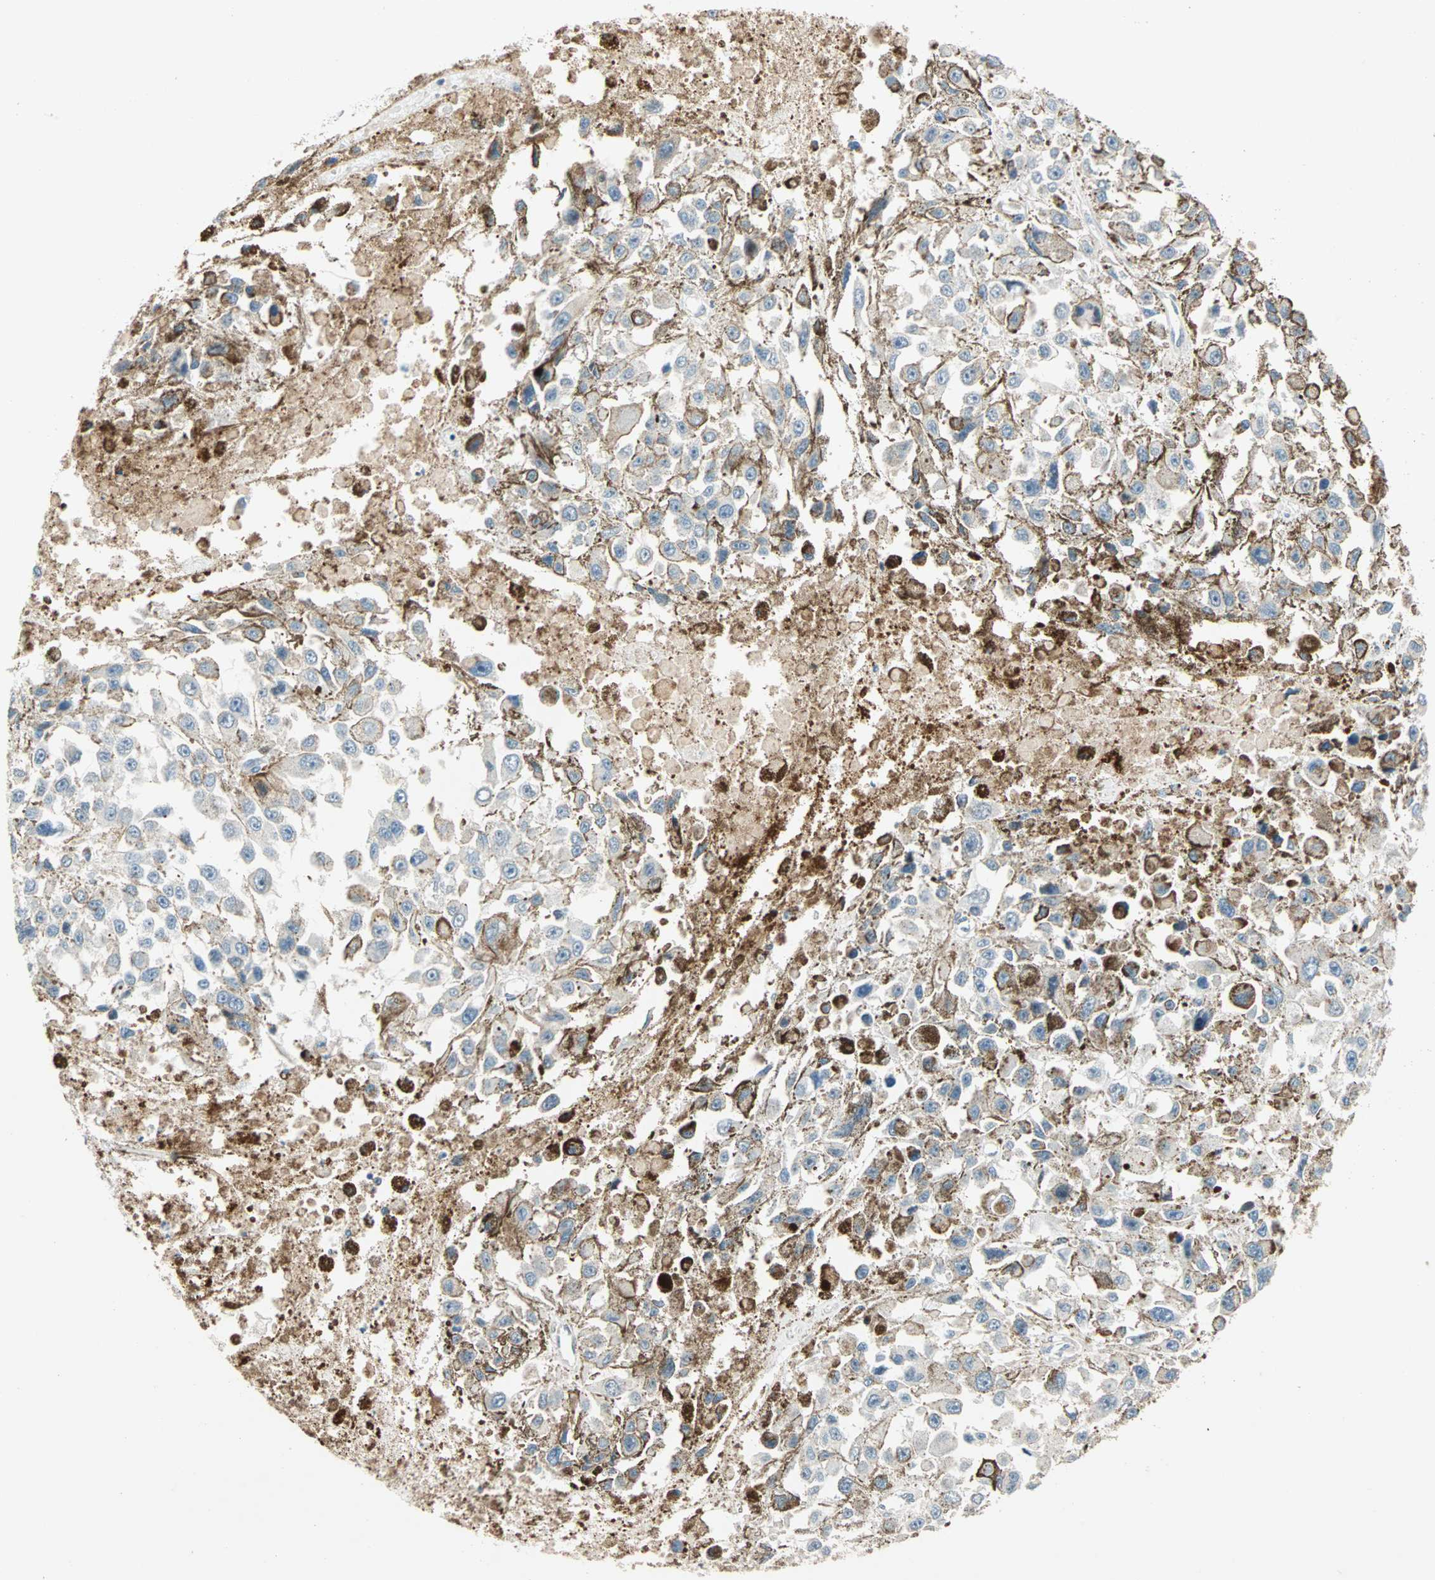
{"staining": {"intensity": "moderate", "quantity": "<25%", "location": "cytoplasmic/membranous"}, "tissue": "melanoma", "cell_type": "Tumor cells", "image_type": "cancer", "snomed": [{"axis": "morphology", "description": "Malignant melanoma, Metastatic site"}, {"axis": "topography", "description": "Lymph node"}], "caption": "The image demonstrates a brown stain indicating the presence of a protein in the cytoplasmic/membranous of tumor cells in melanoma.", "gene": "HECW1", "patient": {"sex": "male", "age": 59}}